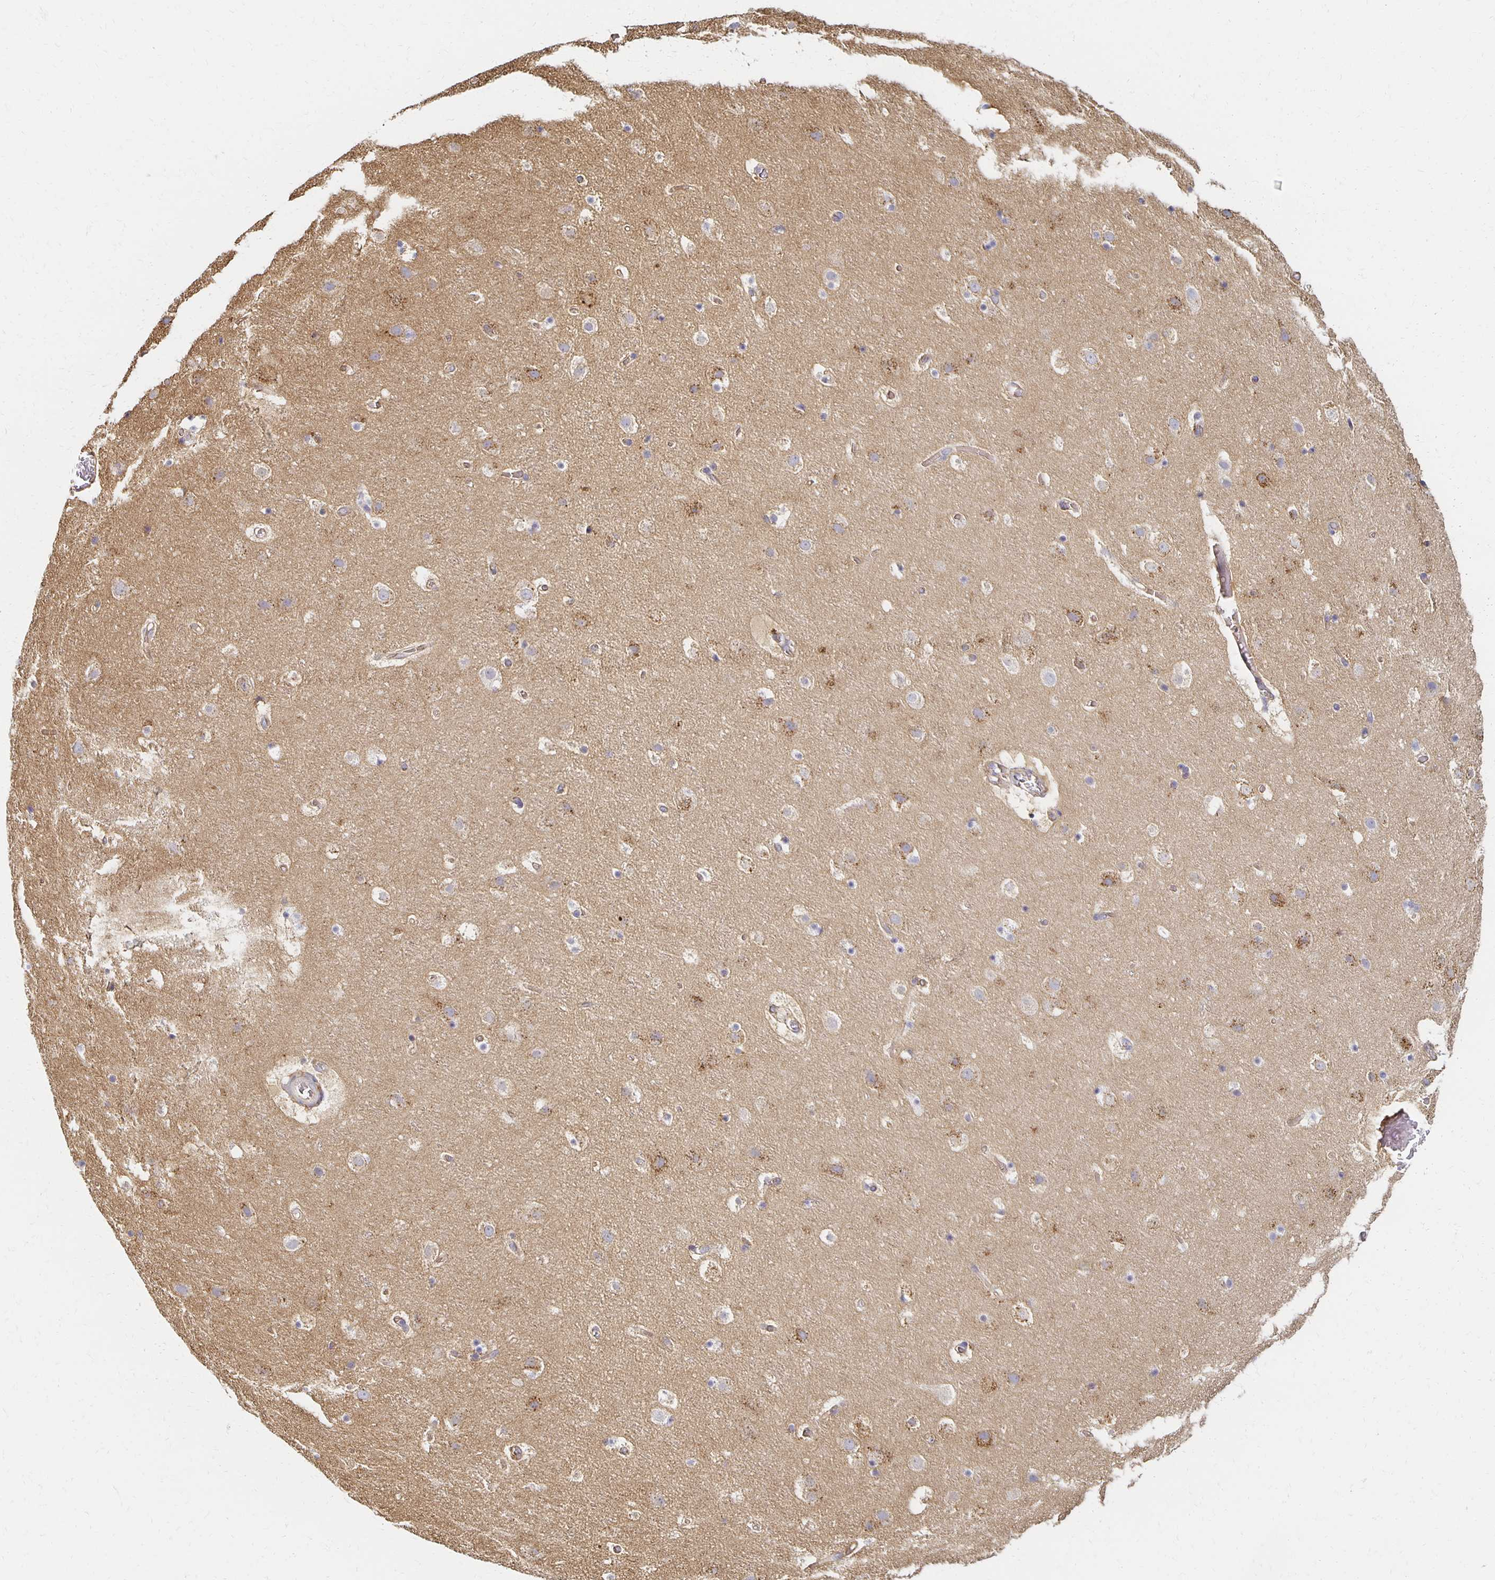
{"staining": {"intensity": "negative", "quantity": "none", "location": "none"}, "tissue": "cerebral cortex", "cell_type": "Endothelial cells", "image_type": "normal", "snomed": [{"axis": "morphology", "description": "Normal tissue, NOS"}, {"axis": "topography", "description": "Cerebral cortex"}], "caption": "Human cerebral cortex stained for a protein using immunohistochemistry (IHC) reveals no staining in endothelial cells.", "gene": "SORL1", "patient": {"sex": "female", "age": 42}}